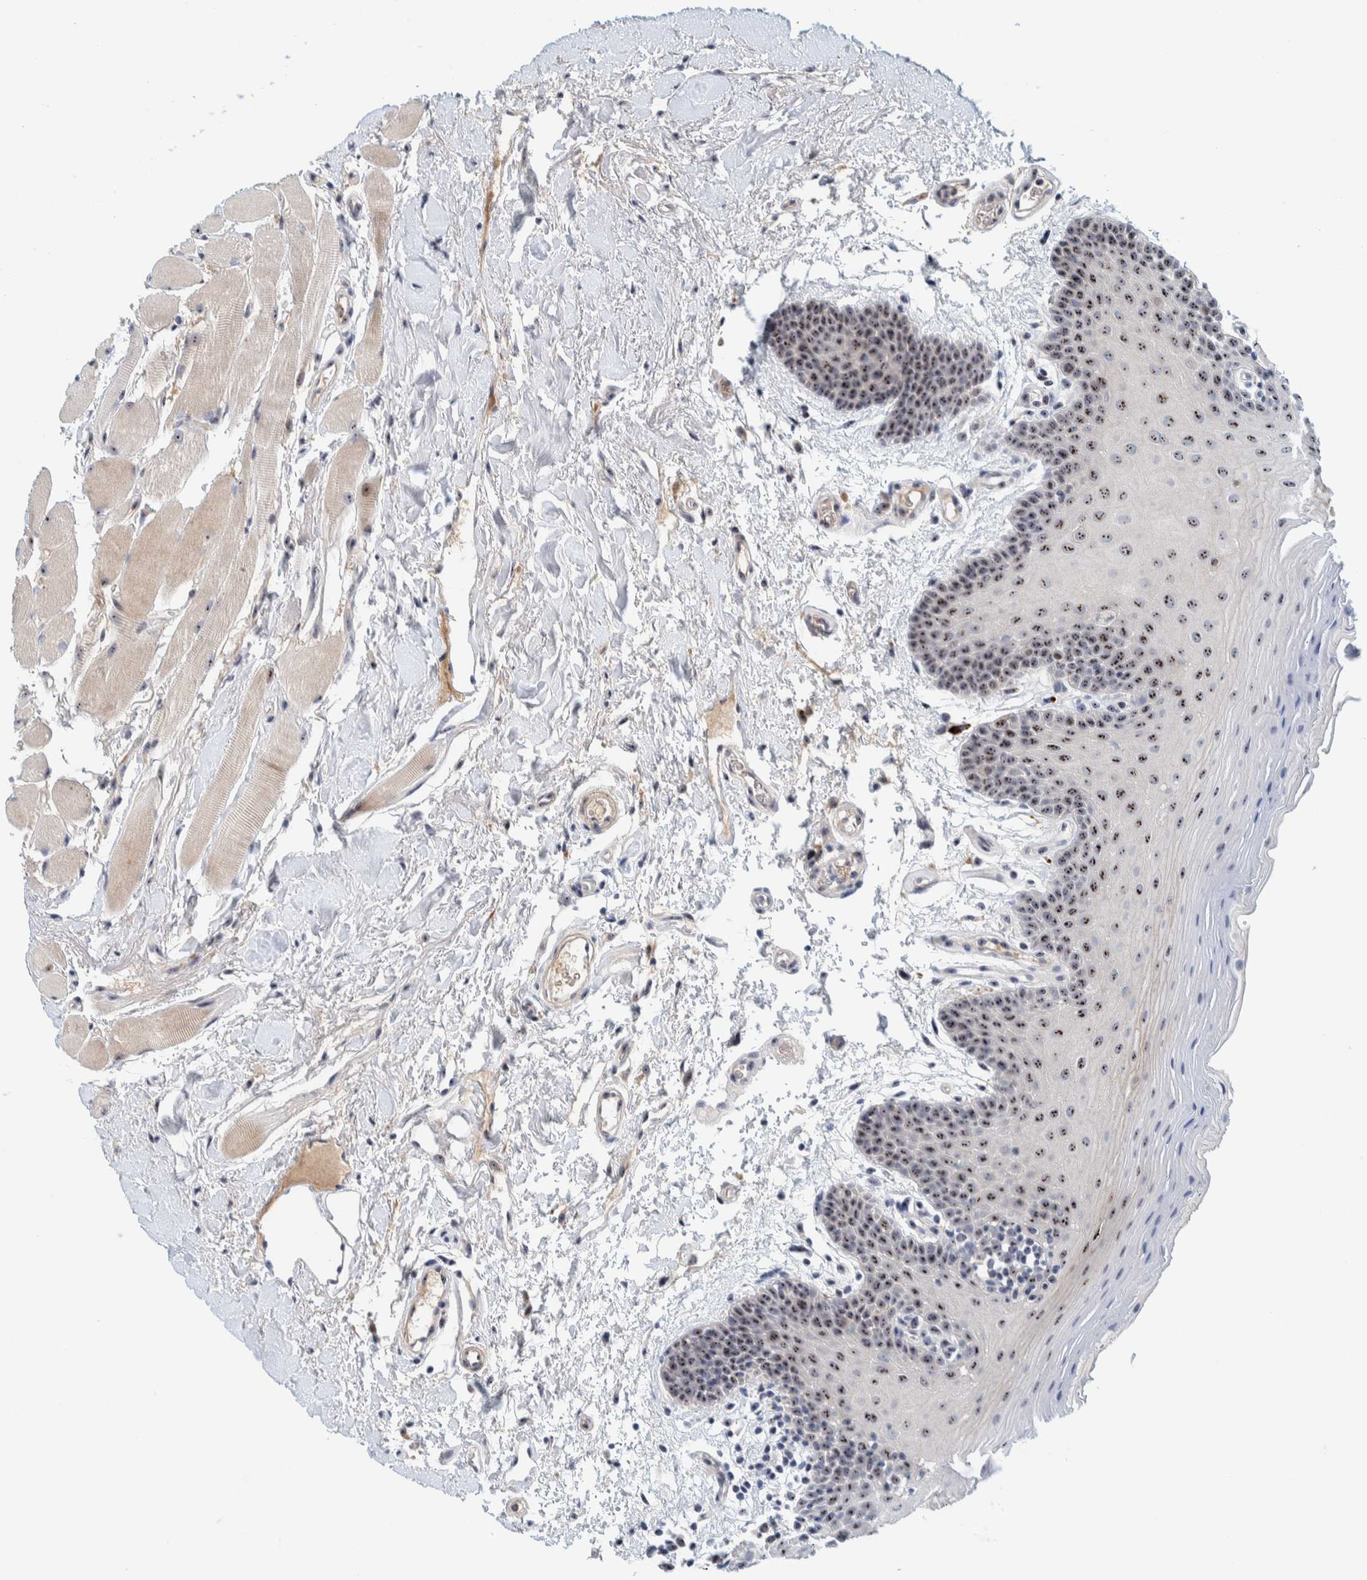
{"staining": {"intensity": "strong", "quantity": ">75%", "location": "nuclear"}, "tissue": "oral mucosa", "cell_type": "Squamous epithelial cells", "image_type": "normal", "snomed": [{"axis": "morphology", "description": "Normal tissue, NOS"}, {"axis": "topography", "description": "Oral tissue"}], "caption": "A high amount of strong nuclear staining is present in about >75% of squamous epithelial cells in benign oral mucosa. (Brightfield microscopy of DAB IHC at high magnification).", "gene": "NOL11", "patient": {"sex": "male", "age": 62}}